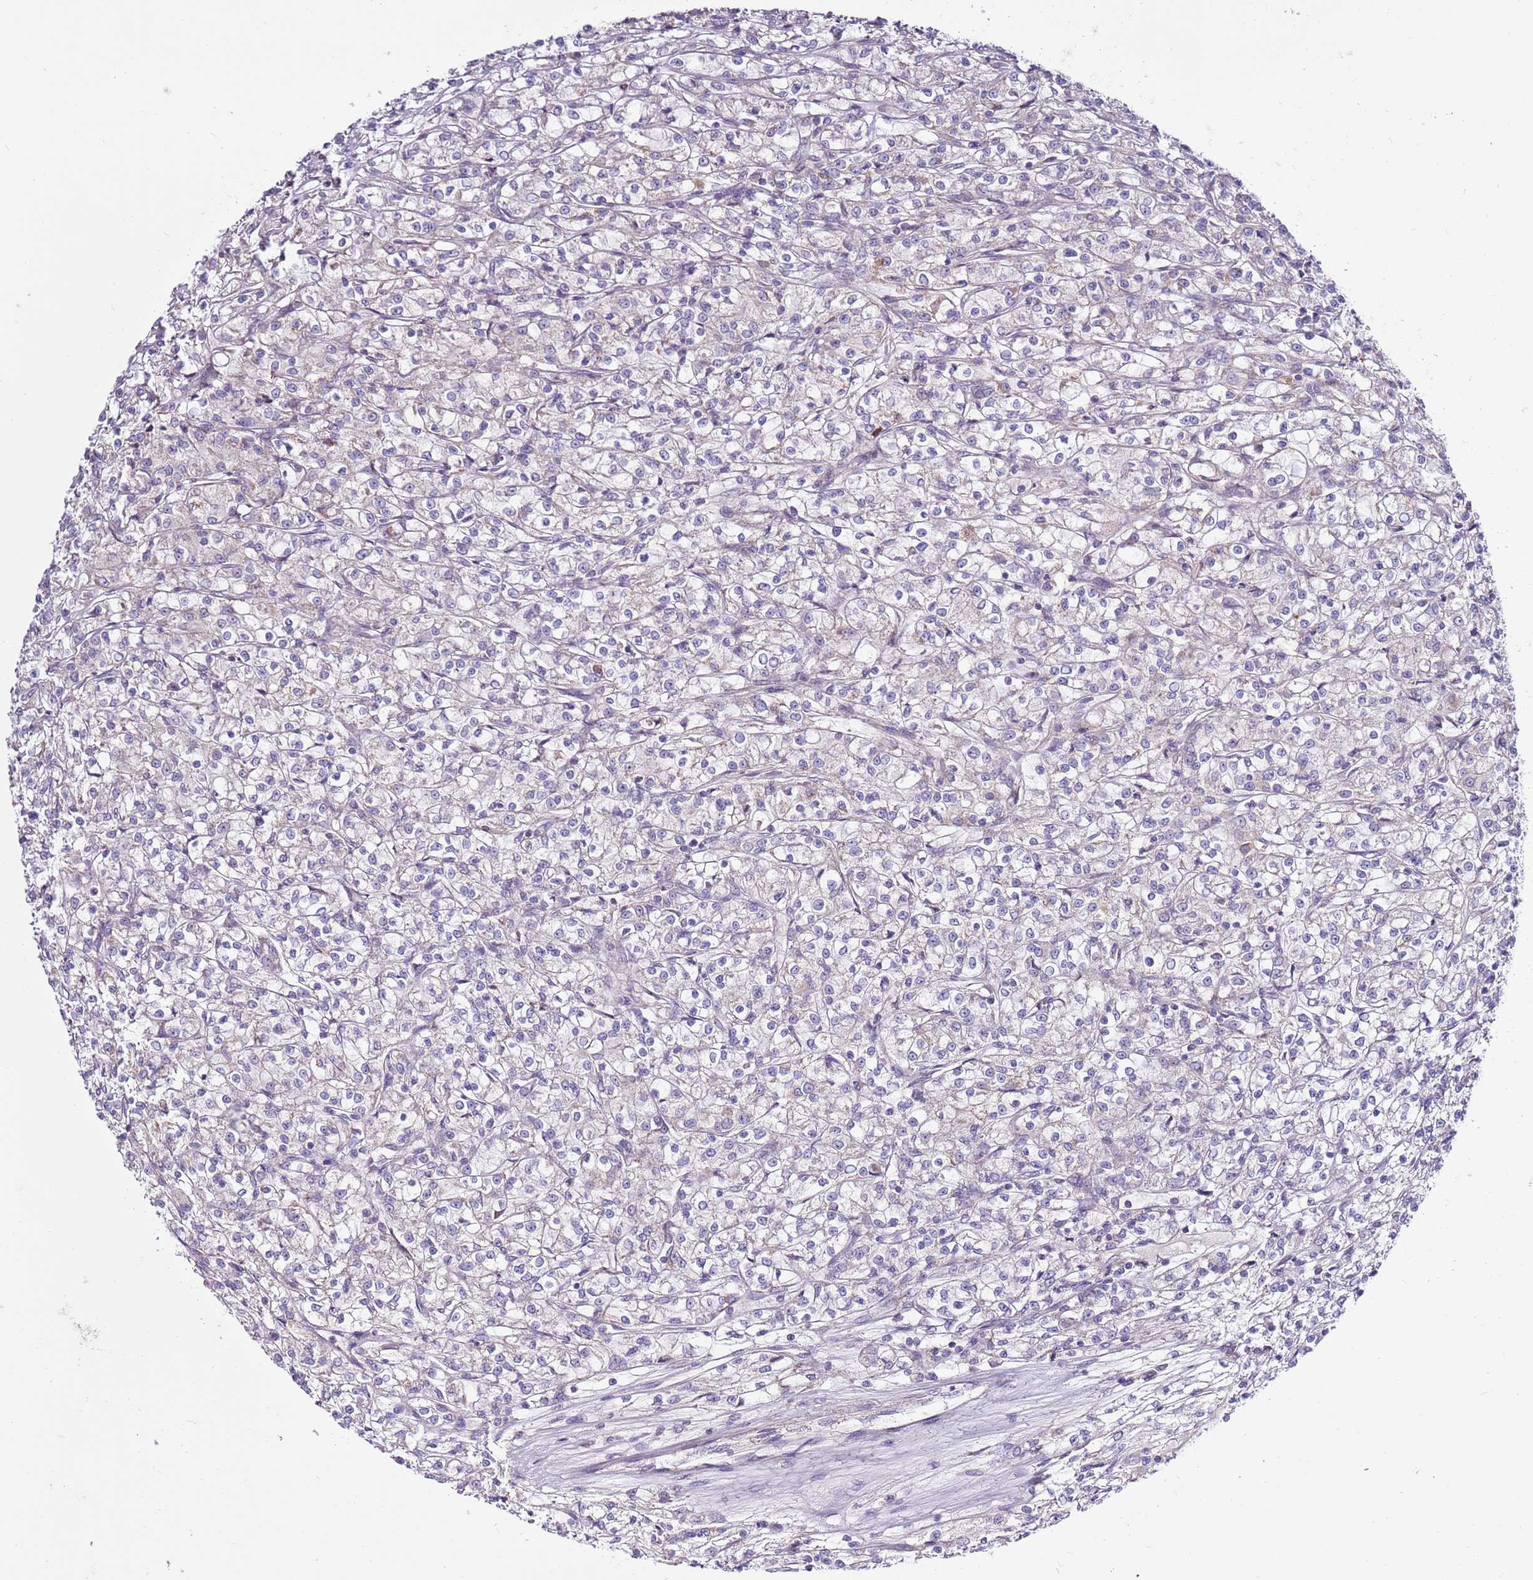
{"staining": {"intensity": "negative", "quantity": "none", "location": "none"}, "tissue": "renal cancer", "cell_type": "Tumor cells", "image_type": "cancer", "snomed": [{"axis": "morphology", "description": "Adenocarcinoma, NOS"}, {"axis": "topography", "description": "Kidney"}], "caption": "A histopathology image of human renal cancer is negative for staining in tumor cells.", "gene": "SMG1", "patient": {"sex": "female", "age": 59}}